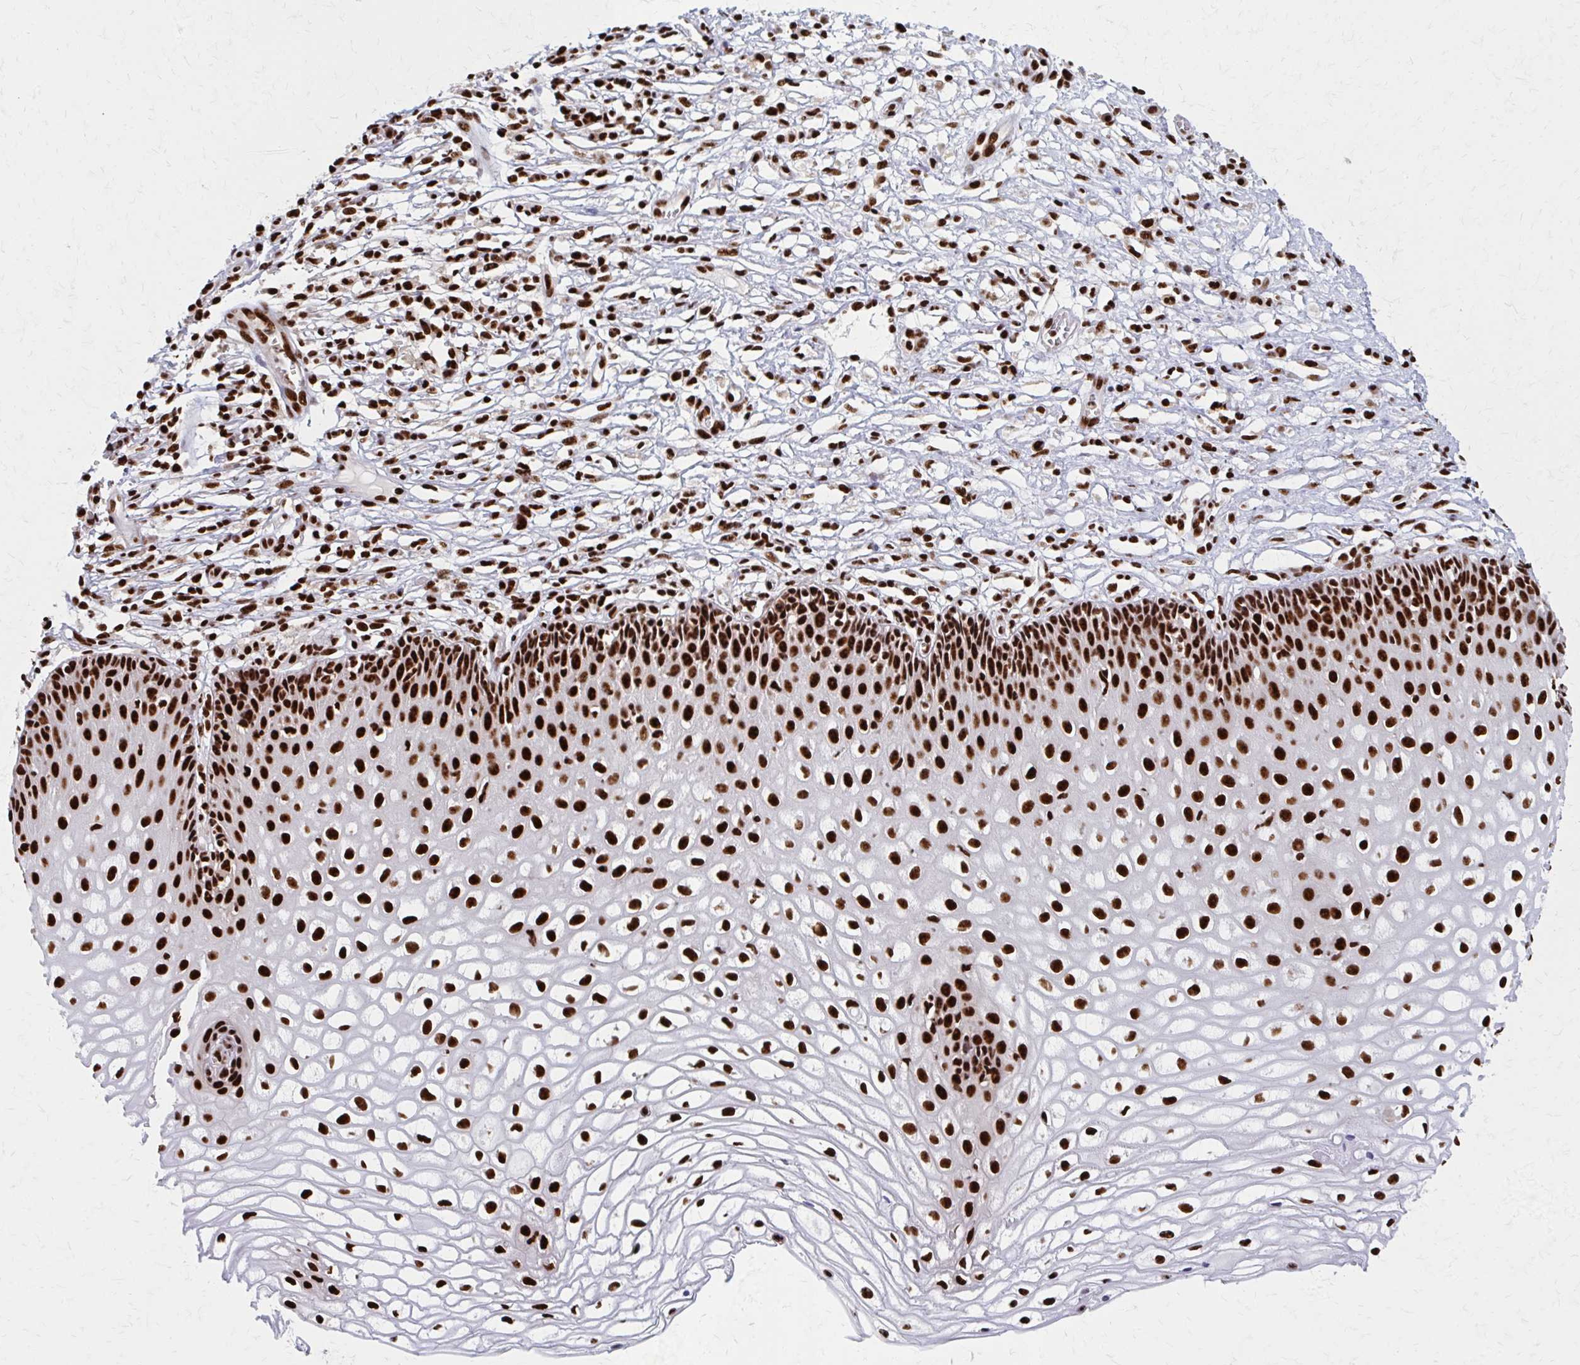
{"staining": {"intensity": "strong", "quantity": ">75%", "location": "nuclear"}, "tissue": "cervix", "cell_type": "Glandular cells", "image_type": "normal", "snomed": [{"axis": "morphology", "description": "Normal tissue, NOS"}, {"axis": "topography", "description": "Cervix"}], "caption": "Immunohistochemical staining of unremarkable human cervix exhibits >75% levels of strong nuclear protein expression in about >75% of glandular cells.", "gene": "CNKSR3", "patient": {"sex": "female", "age": 36}}